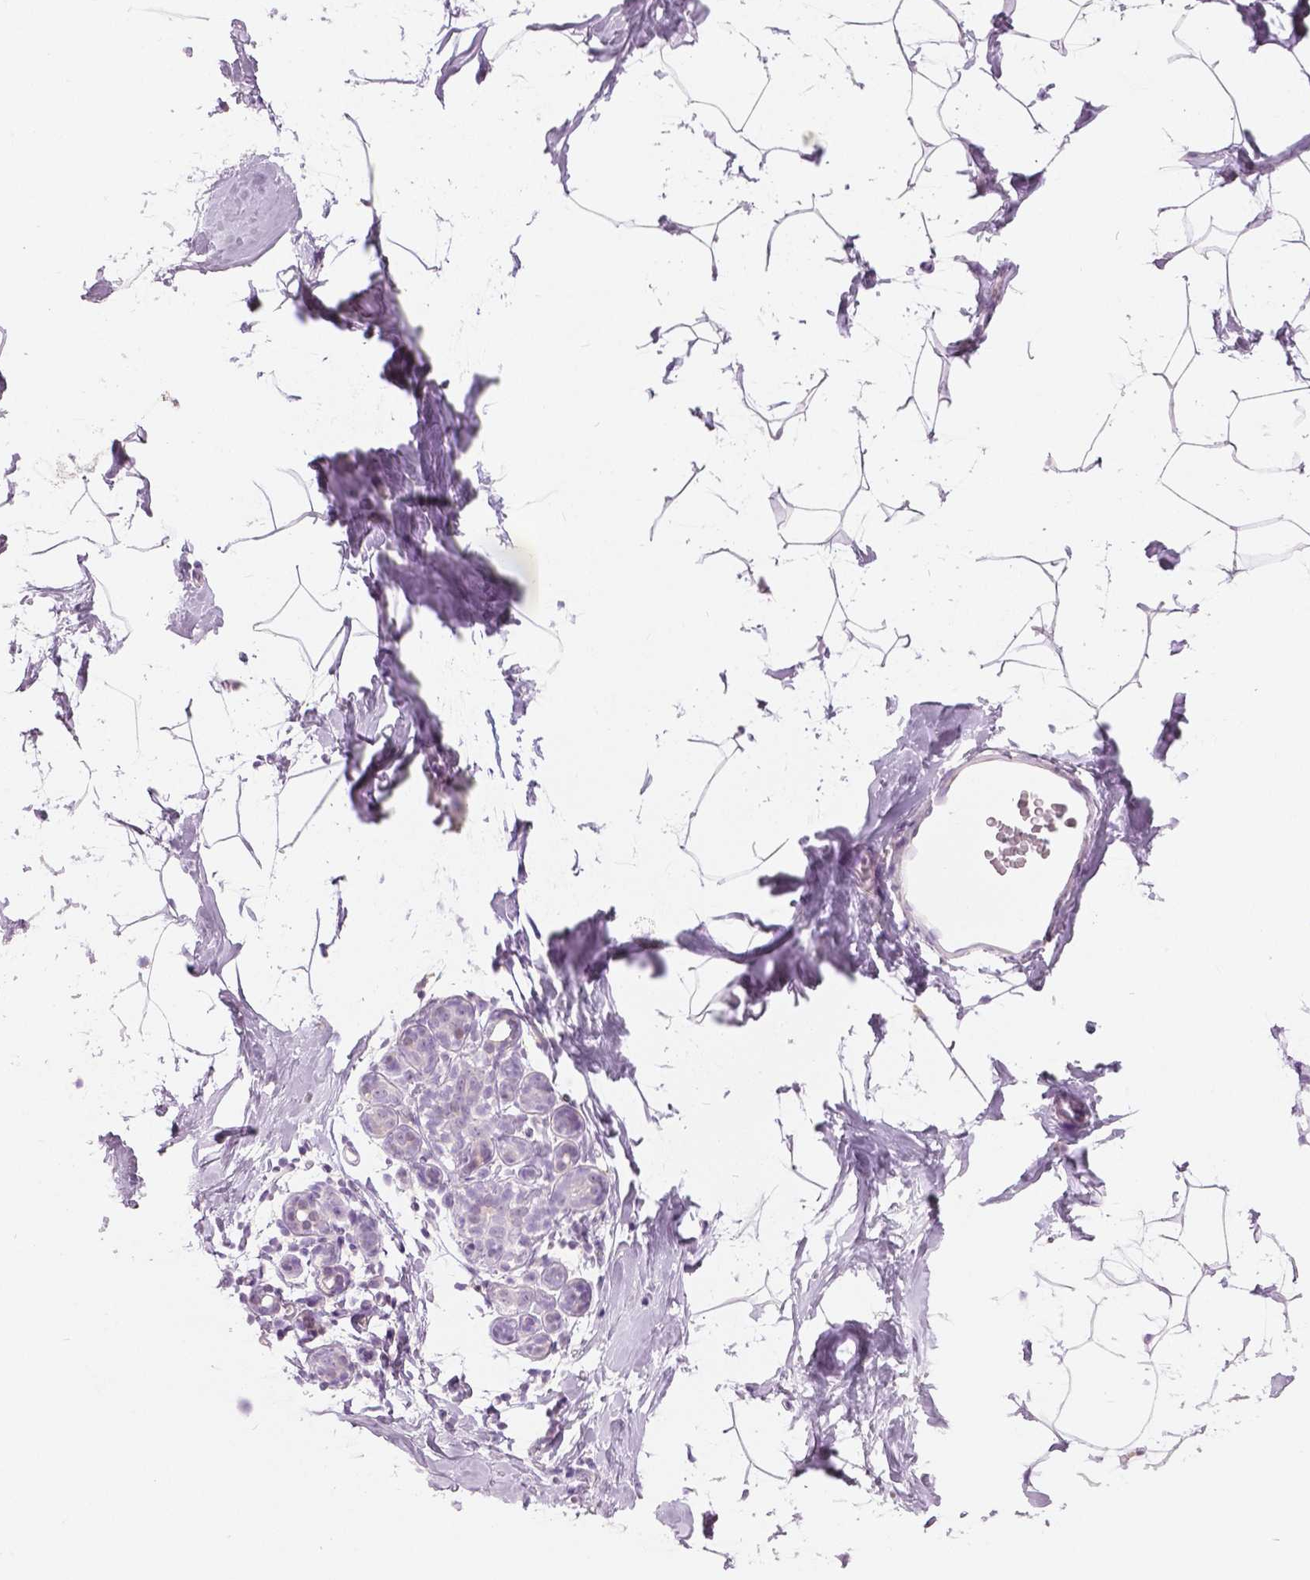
{"staining": {"intensity": "negative", "quantity": "none", "location": "none"}, "tissue": "breast", "cell_type": "Adipocytes", "image_type": "normal", "snomed": [{"axis": "morphology", "description": "Normal tissue, NOS"}, {"axis": "topography", "description": "Breast"}], "caption": "Immunohistochemistry of benign breast demonstrates no staining in adipocytes.", "gene": "GALM", "patient": {"sex": "female", "age": 32}}